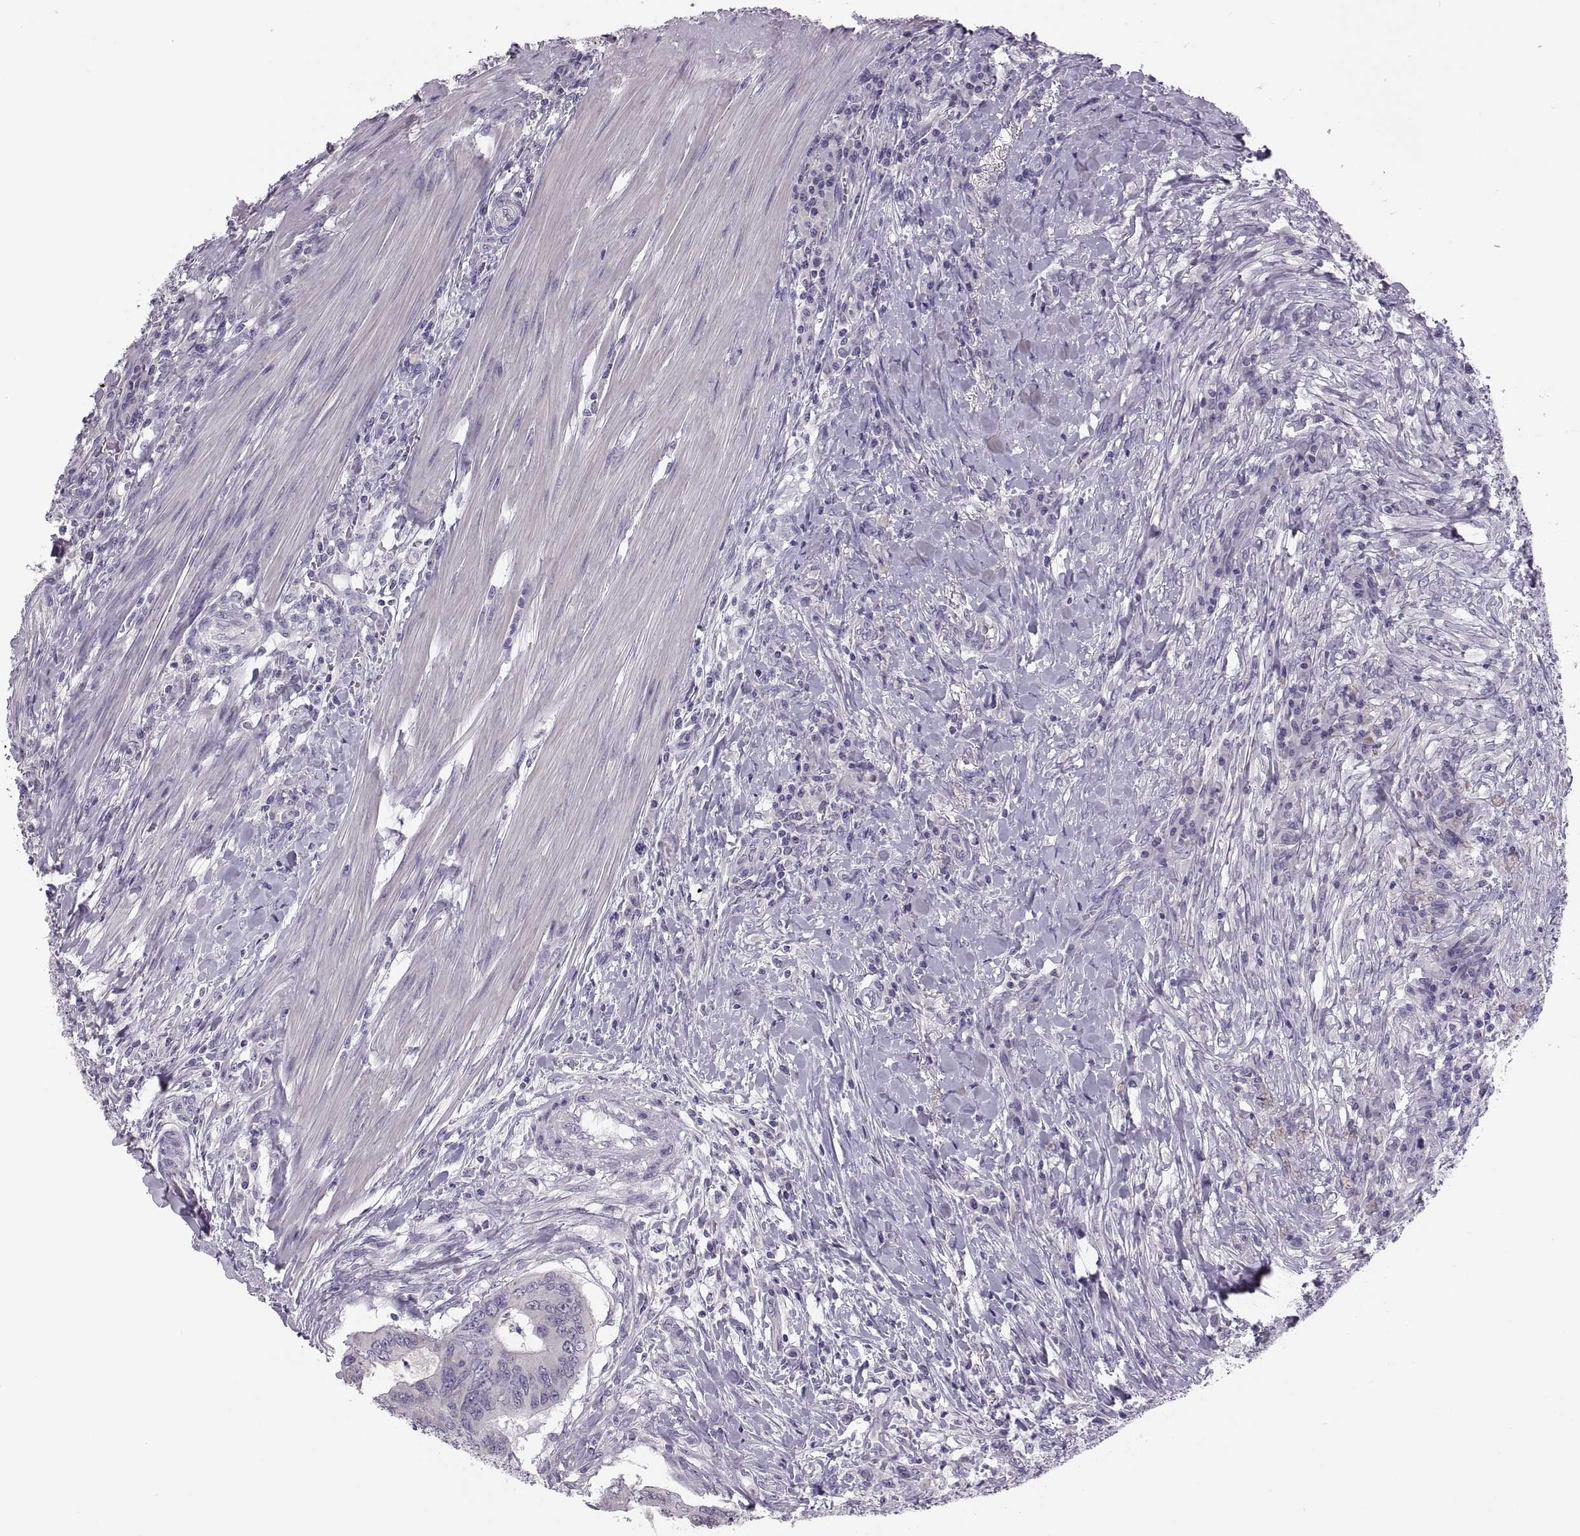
{"staining": {"intensity": "negative", "quantity": "none", "location": "none"}, "tissue": "colorectal cancer", "cell_type": "Tumor cells", "image_type": "cancer", "snomed": [{"axis": "morphology", "description": "Adenocarcinoma, NOS"}, {"axis": "topography", "description": "Colon"}], "caption": "Protein analysis of colorectal adenocarcinoma displays no significant expression in tumor cells.", "gene": "ADH6", "patient": {"sex": "male", "age": 53}}